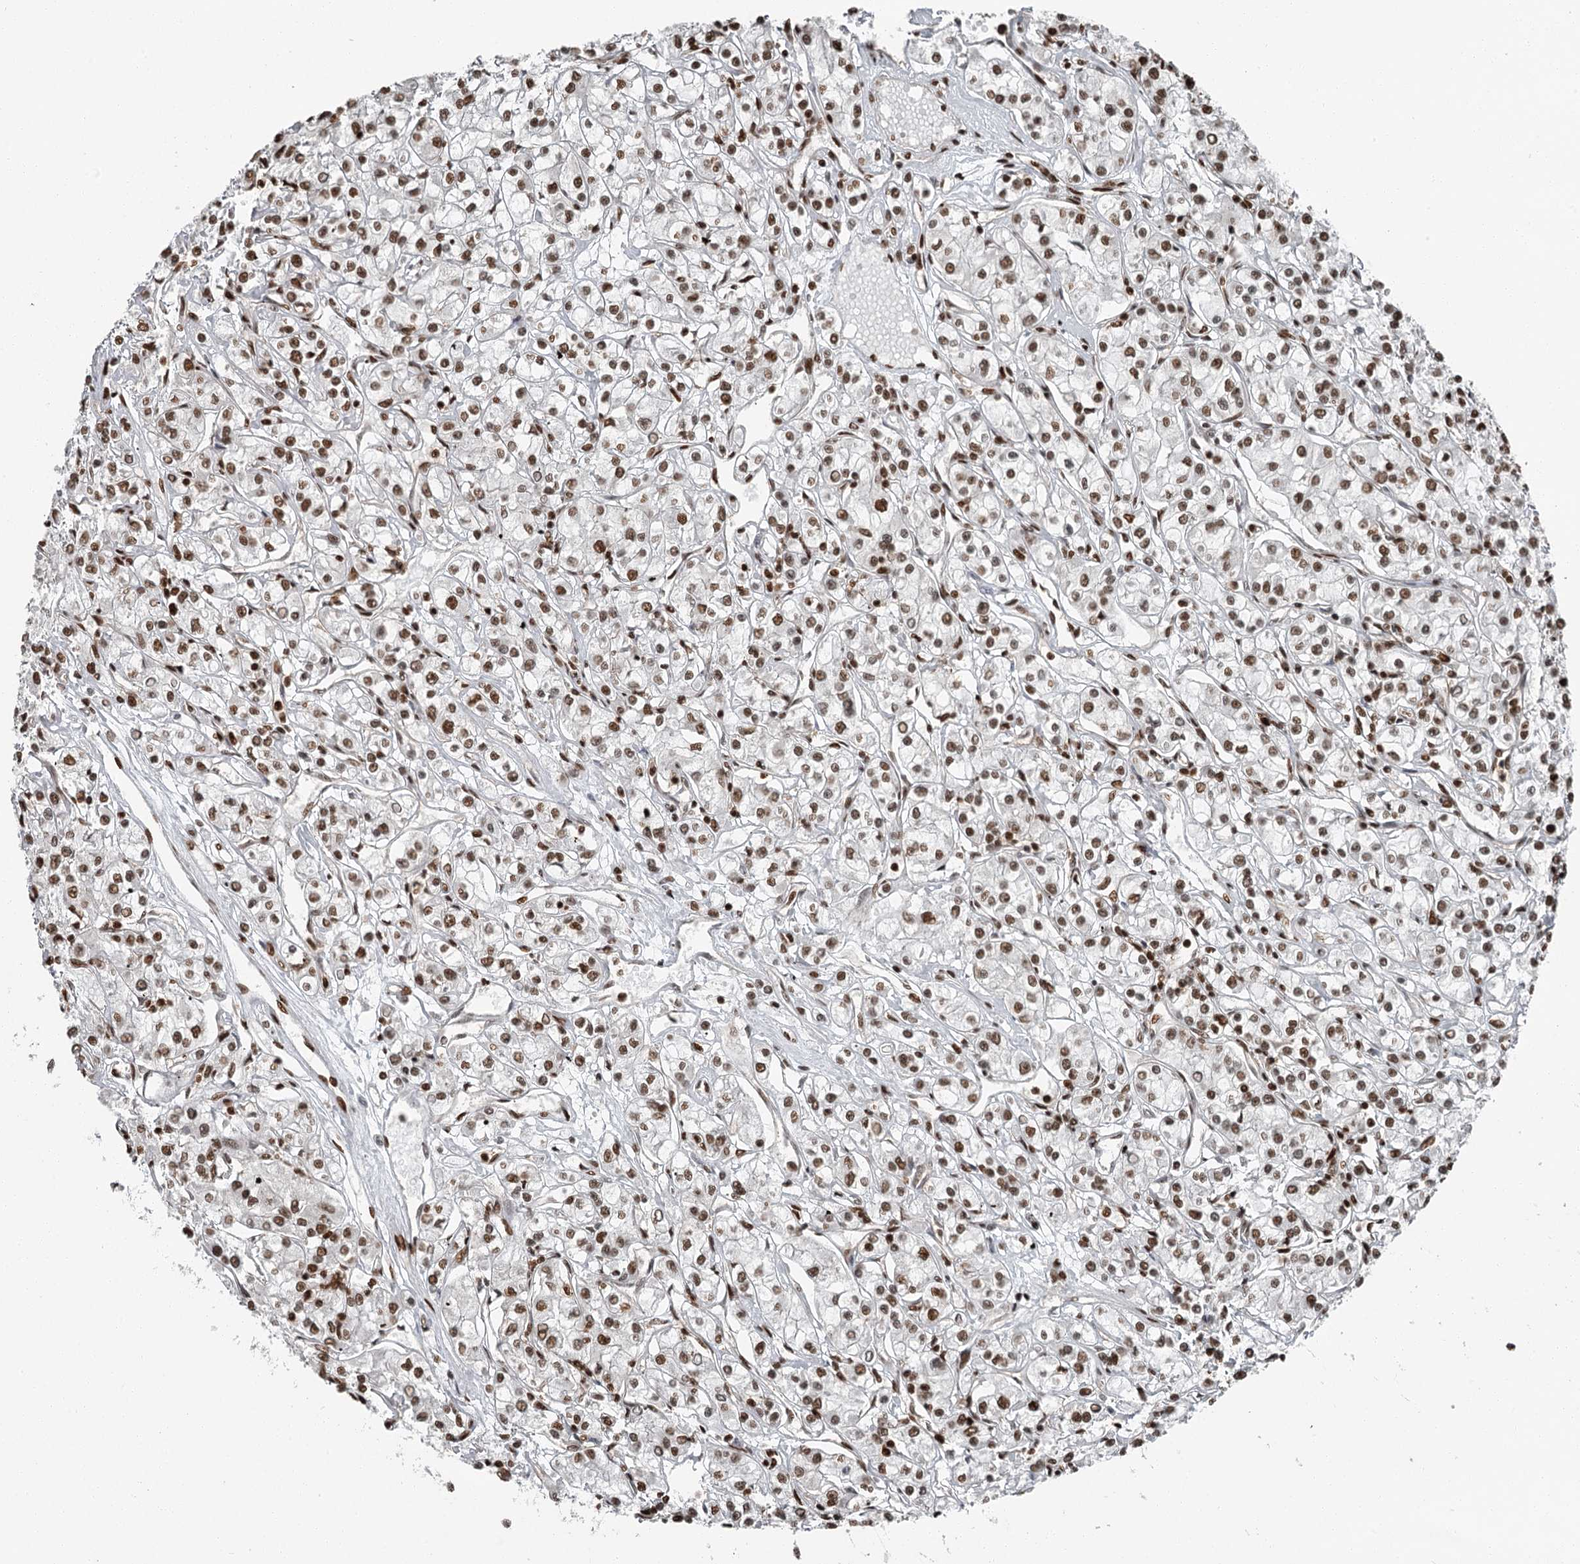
{"staining": {"intensity": "strong", "quantity": ">75%", "location": "nuclear"}, "tissue": "renal cancer", "cell_type": "Tumor cells", "image_type": "cancer", "snomed": [{"axis": "morphology", "description": "Adenocarcinoma, NOS"}, {"axis": "topography", "description": "Kidney"}], "caption": "Protein staining by IHC shows strong nuclear staining in about >75% of tumor cells in renal cancer. The protein is stained brown, and the nuclei are stained in blue (DAB IHC with brightfield microscopy, high magnification).", "gene": "RBBP7", "patient": {"sex": "female", "age": 59}}